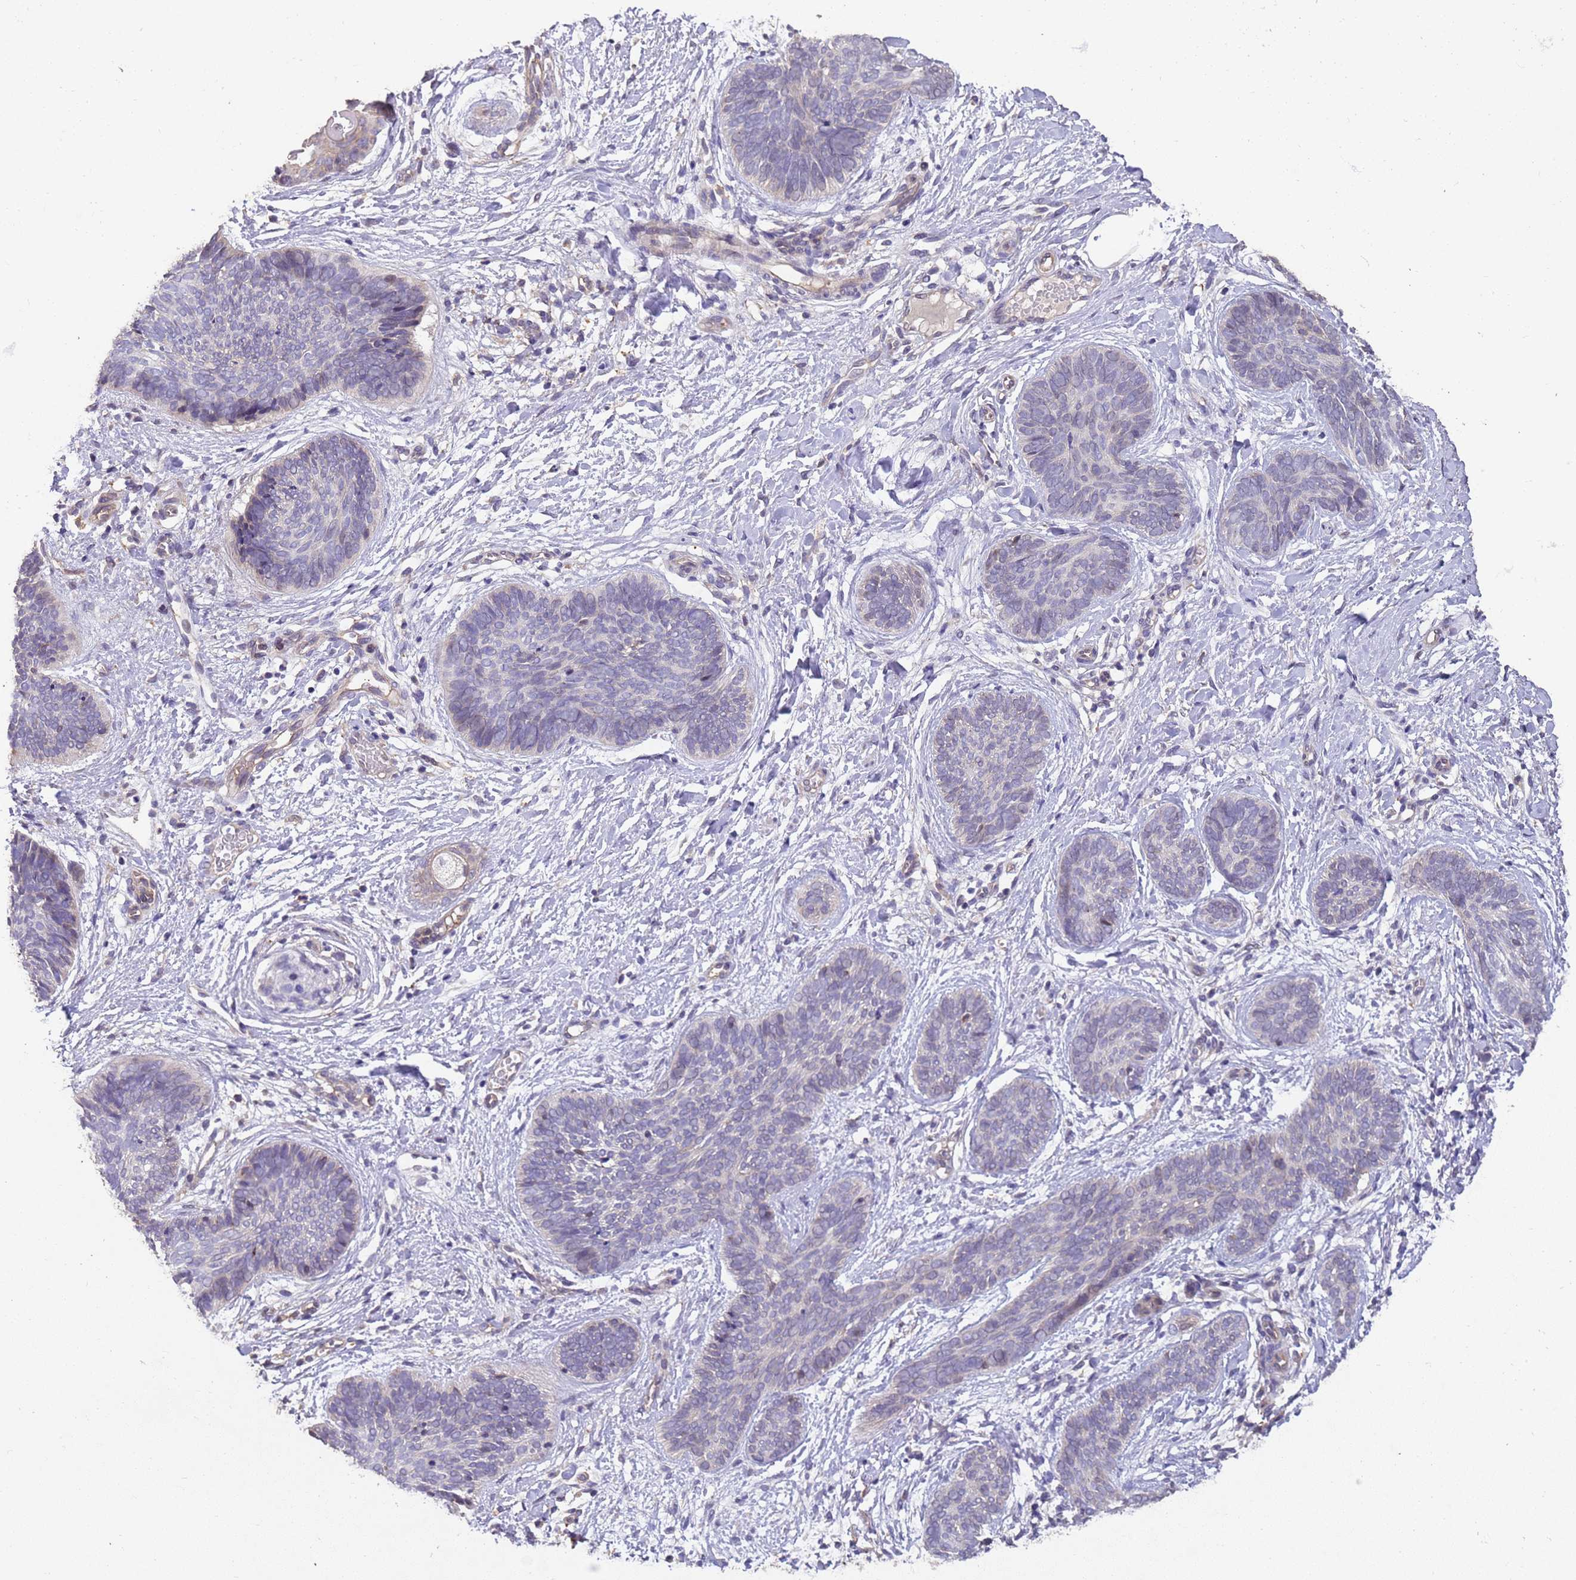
{"staining": {"intensity": "negative", "quantity": "none", "location": "none"}, "tissue": "skin cancer", "cell_type": "Tumor cells", "image_type": "cancer", "snomed": [{"axis": "morphology", "description": "Basal cell carcinoma"}, {"axis": "topography", "description": "Skin"}], "caption": "Tumor cells are negative for brown protein staining in basal cell carcinoma (skin).", "gene": "NPHP1", "patient": {"sex": "female", "age": 81}}